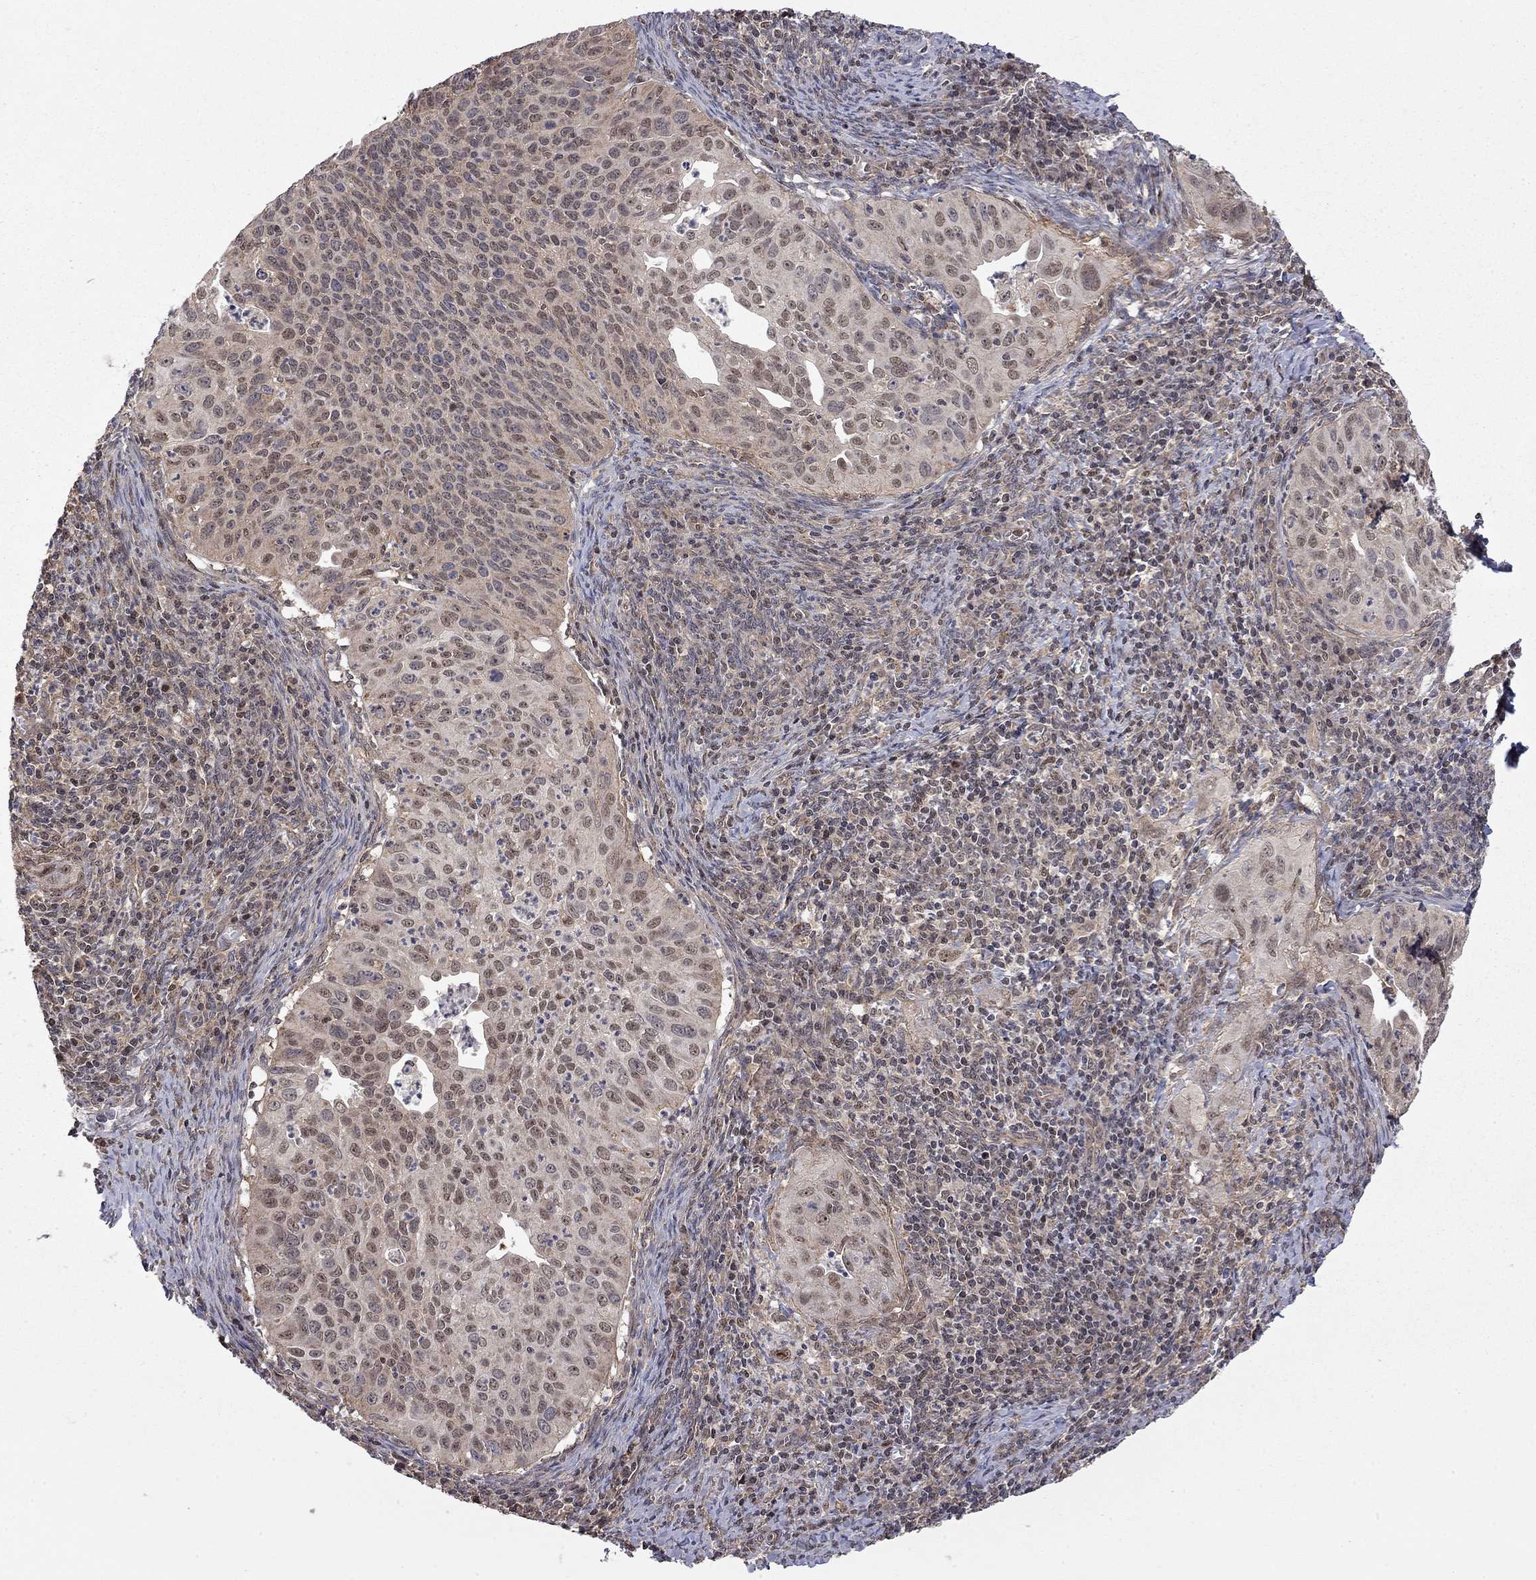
{"staining": {"intensity": "weak", "quantity": "<25%", "location": "nuclear"}, "tissue": "cervical cancer", "cell_type": "Tumor cells", "image_type": "cancer", "snomed": [{"axis": "morphology", "description": "Squamous cell carcinoma, NOS"}, {"axis": "topography", "description": "Cervix"}], "caption": "A histopathology image of human cervical cancer is negative for staining in tumor cells.", "gene": "TDP1", "patient": {"sex": "female", "age": 26}}